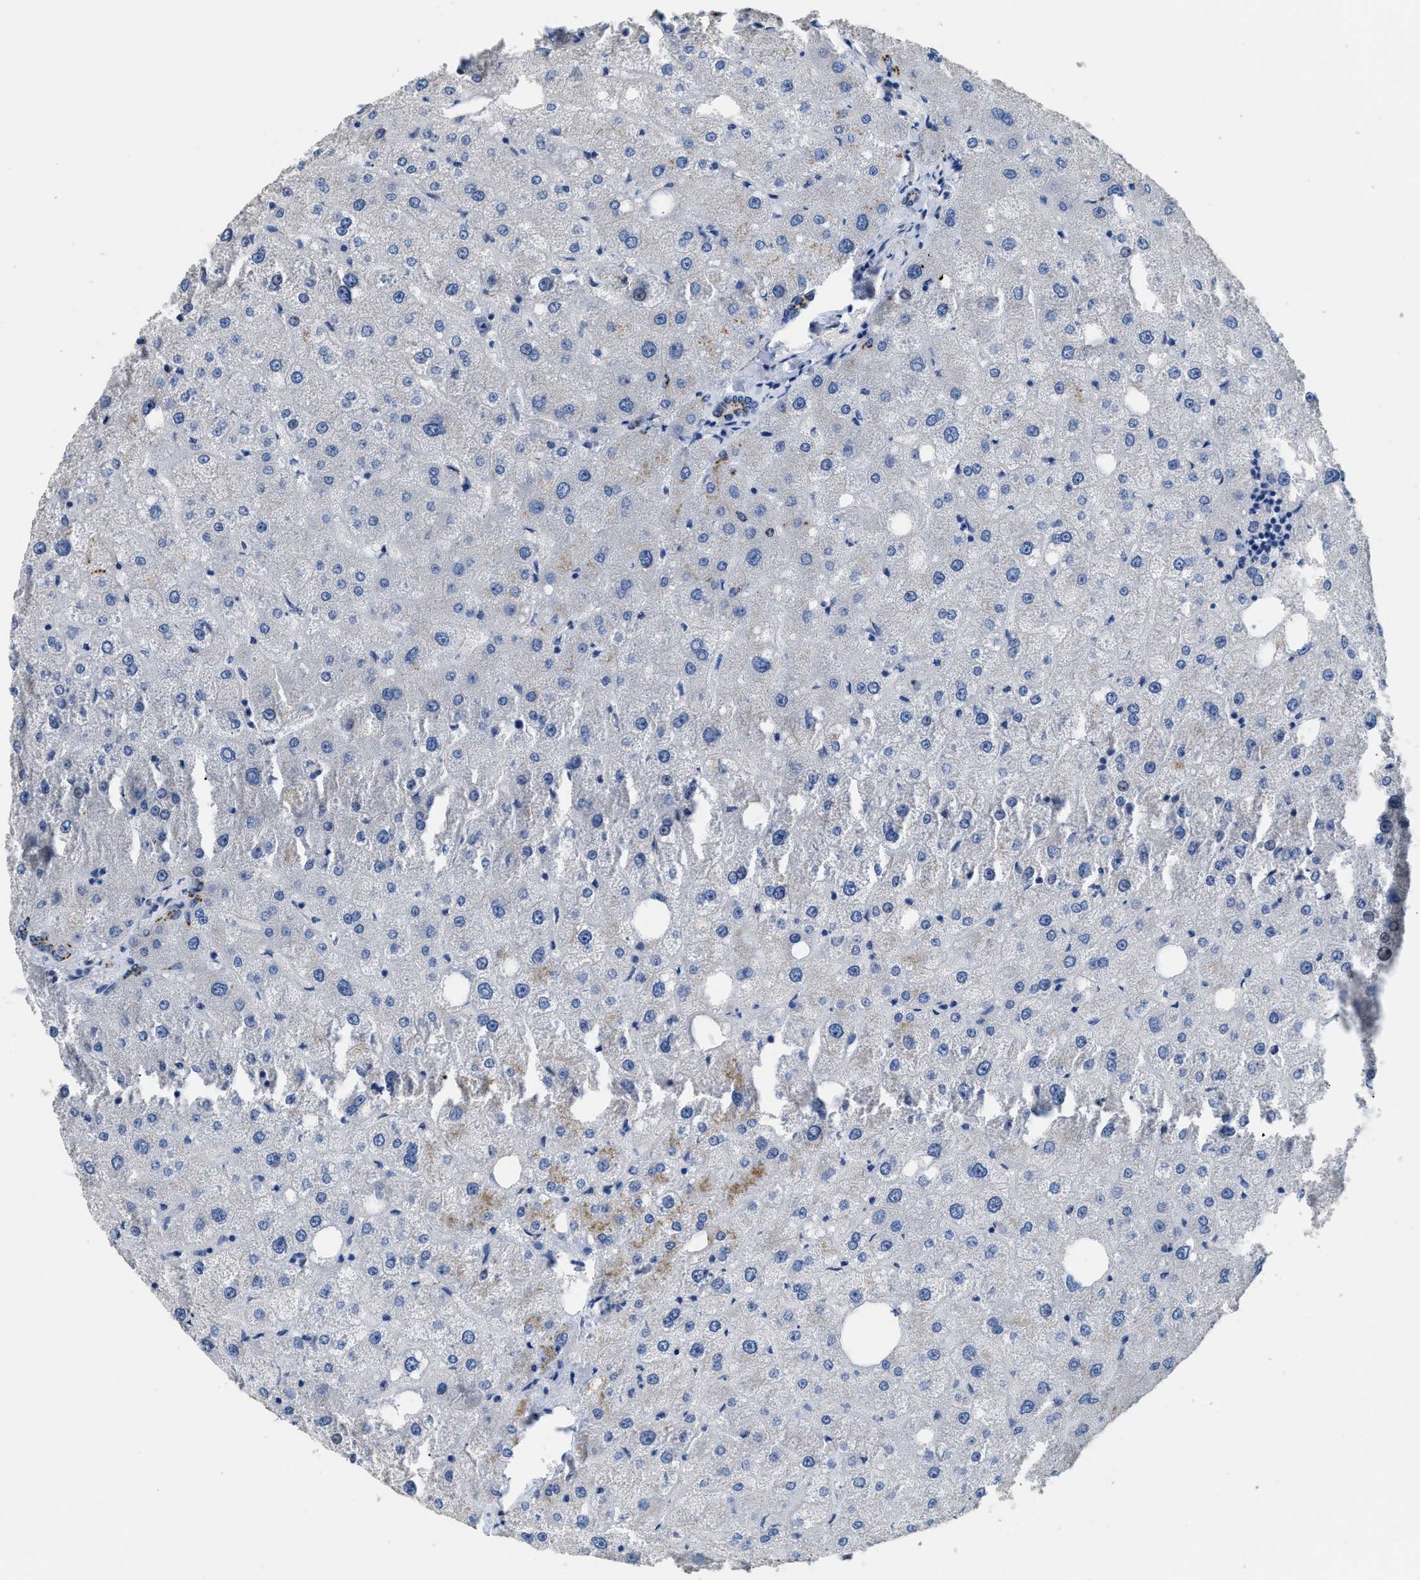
{"staining": {"intensity": "moderate", "quantity": "25%-75%", "location": "cytoplasmic/membranous"}, "tissue": "liver", "cell_type": "Cholangiocytes", "image_type": "normal", "snomed": [{"axis": "morphology", "description": "Normal tissue, NOS"}, {"axis": "topography", "description": "Liver"}], "caption": "High-power microscopy captured an immunohistochemistry (IHC) micrograph of unremarkable liver, revealing moderate cytoplasmic/membranous positivity in approximately 25%-75% of cholangiocytes. (Brightfield microscopy of DAB IHC at high magnification).", "gene": "GOLM1", "patient": {"sex": "male", "age": 73}}